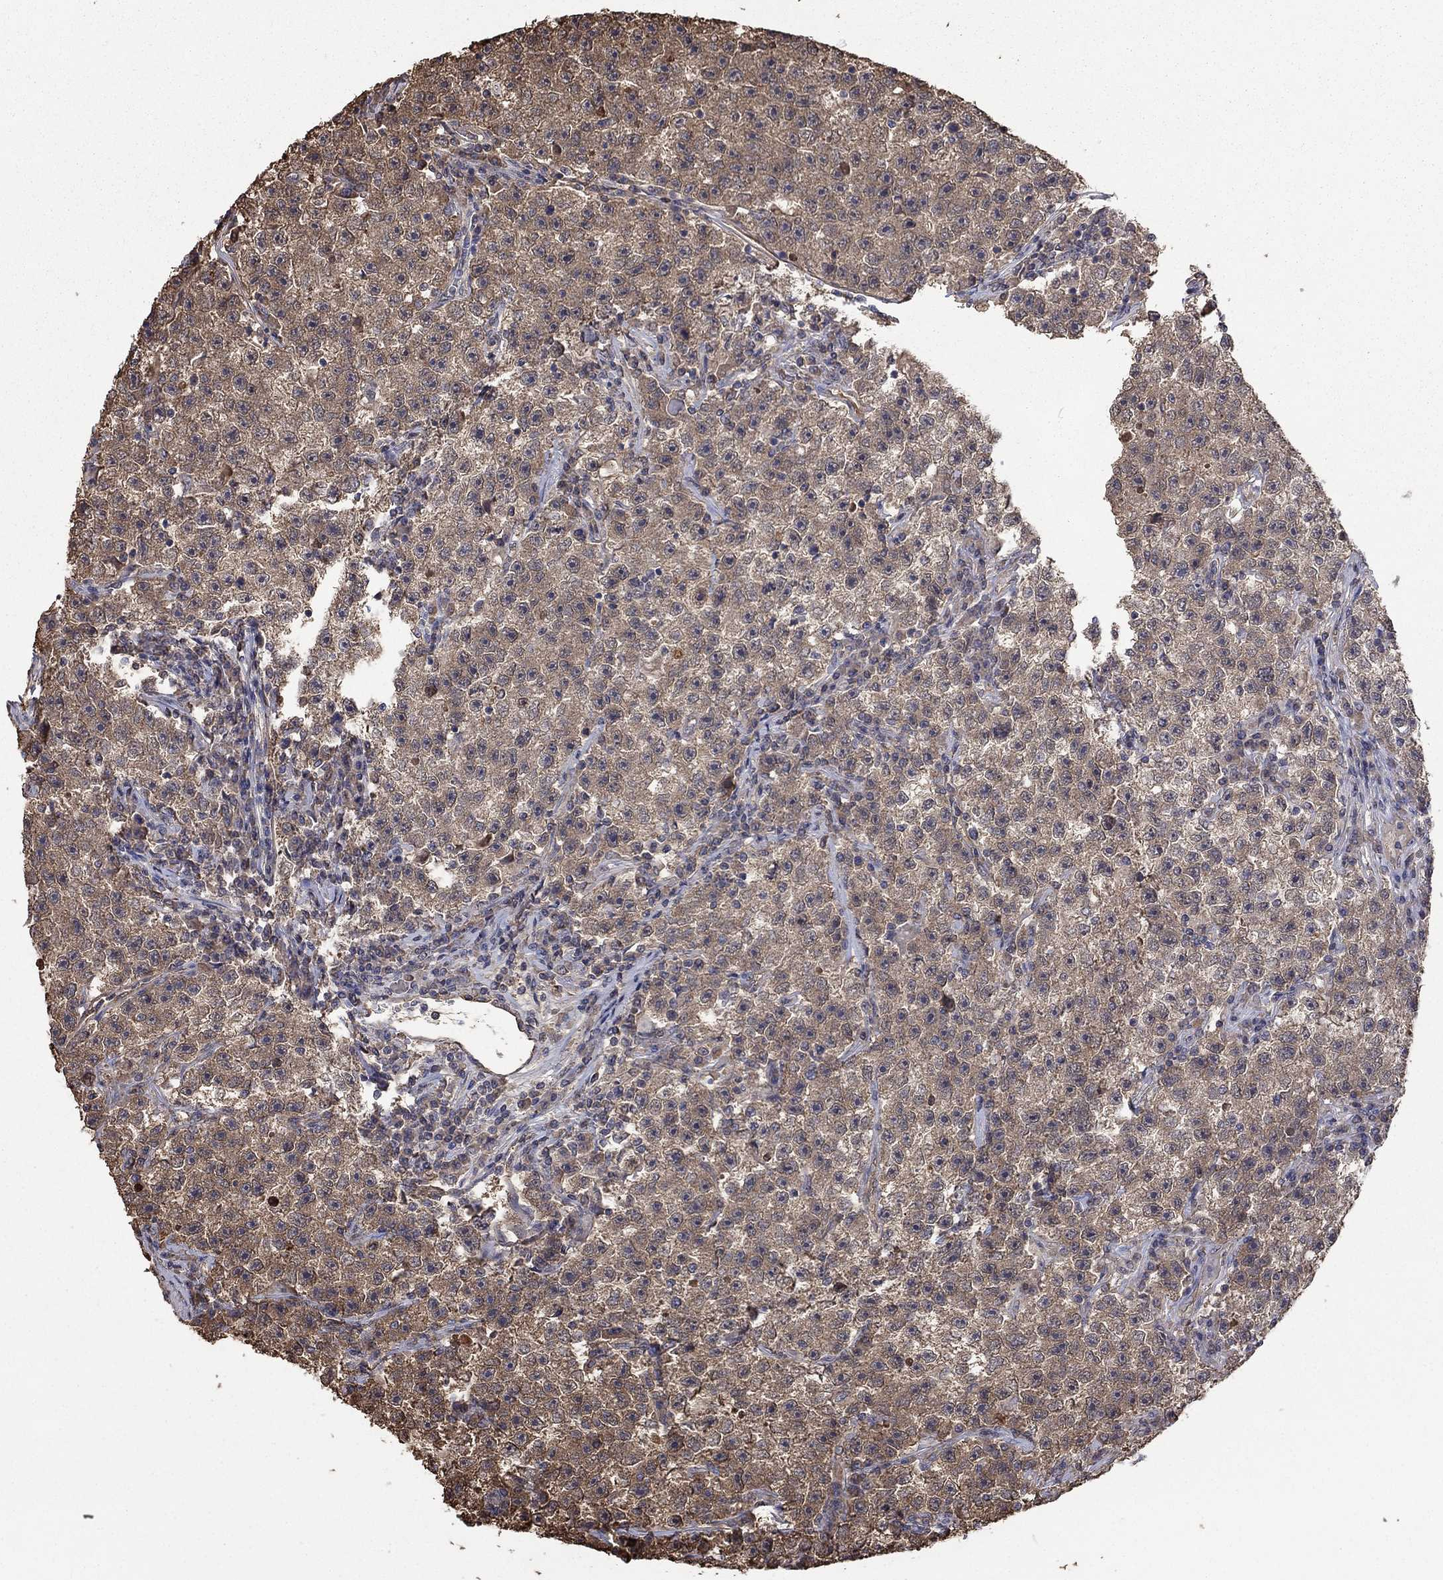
{"staining": {"intensity": "moderate", "quantity": "25%-75%", "location": "cytoplasmic/membranous"}, "tissue": "testis cancer", "cell_type": "Tumor cells", "image_type": "cancer", "snomed": [{"axis": "morphology", "description": "Seminoma, NOS"}, {"axis": "topography", "description": "Testis"}], "caption": "This is a photomicrograph of immunohistochemistry (IHC) staining of testis seminoma, which shows moderate expression in the cytoplasmic/membranous of tumor cells.", "gene": "RNF114", "patient": {"sex": "male", "age": 22}}